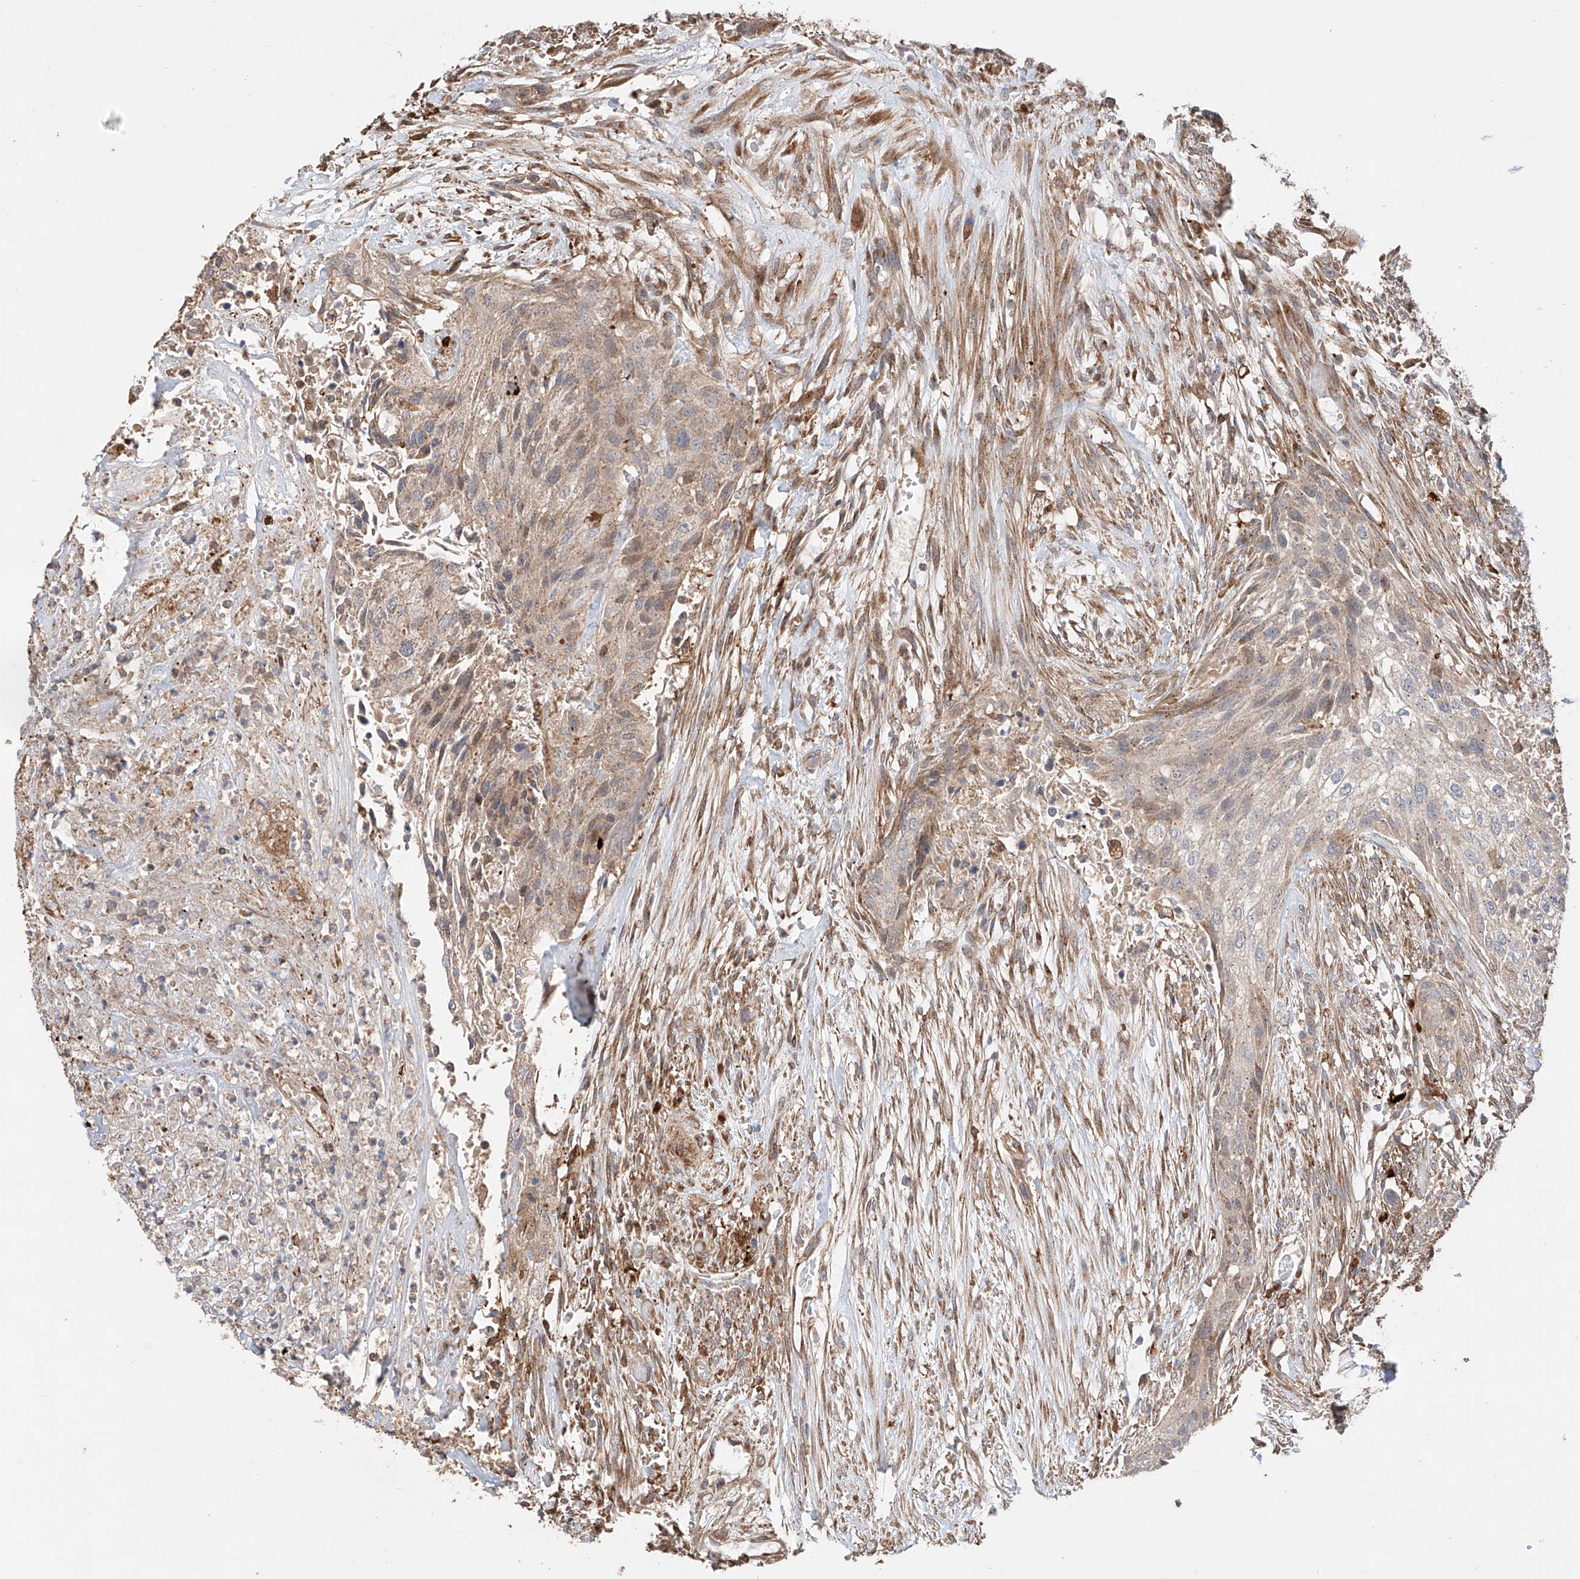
{"staining": {"intensity": "weak", "quantity": "25%-75%", "location": "cytoplasmic/membranous"}, "tissue": "urothelial cancer", "cell_type": "Tumor cells", "image_type": "cancer", "snomed": [{"axis": "morphology", "description": "Urothelial carcinoma, High grade"}, {"axis": "topography", "description": "Urinary bladder"}], "caption": "DAB immunohistochemical staining of human urothelial carcinoma (high-grade) exhibits weak cytoplasmic/membranous protein positivity in approximately 25%-75% of tumor cells.", "gene": "MOSPD1", "patient": {"sex": "male", "age": 35}}